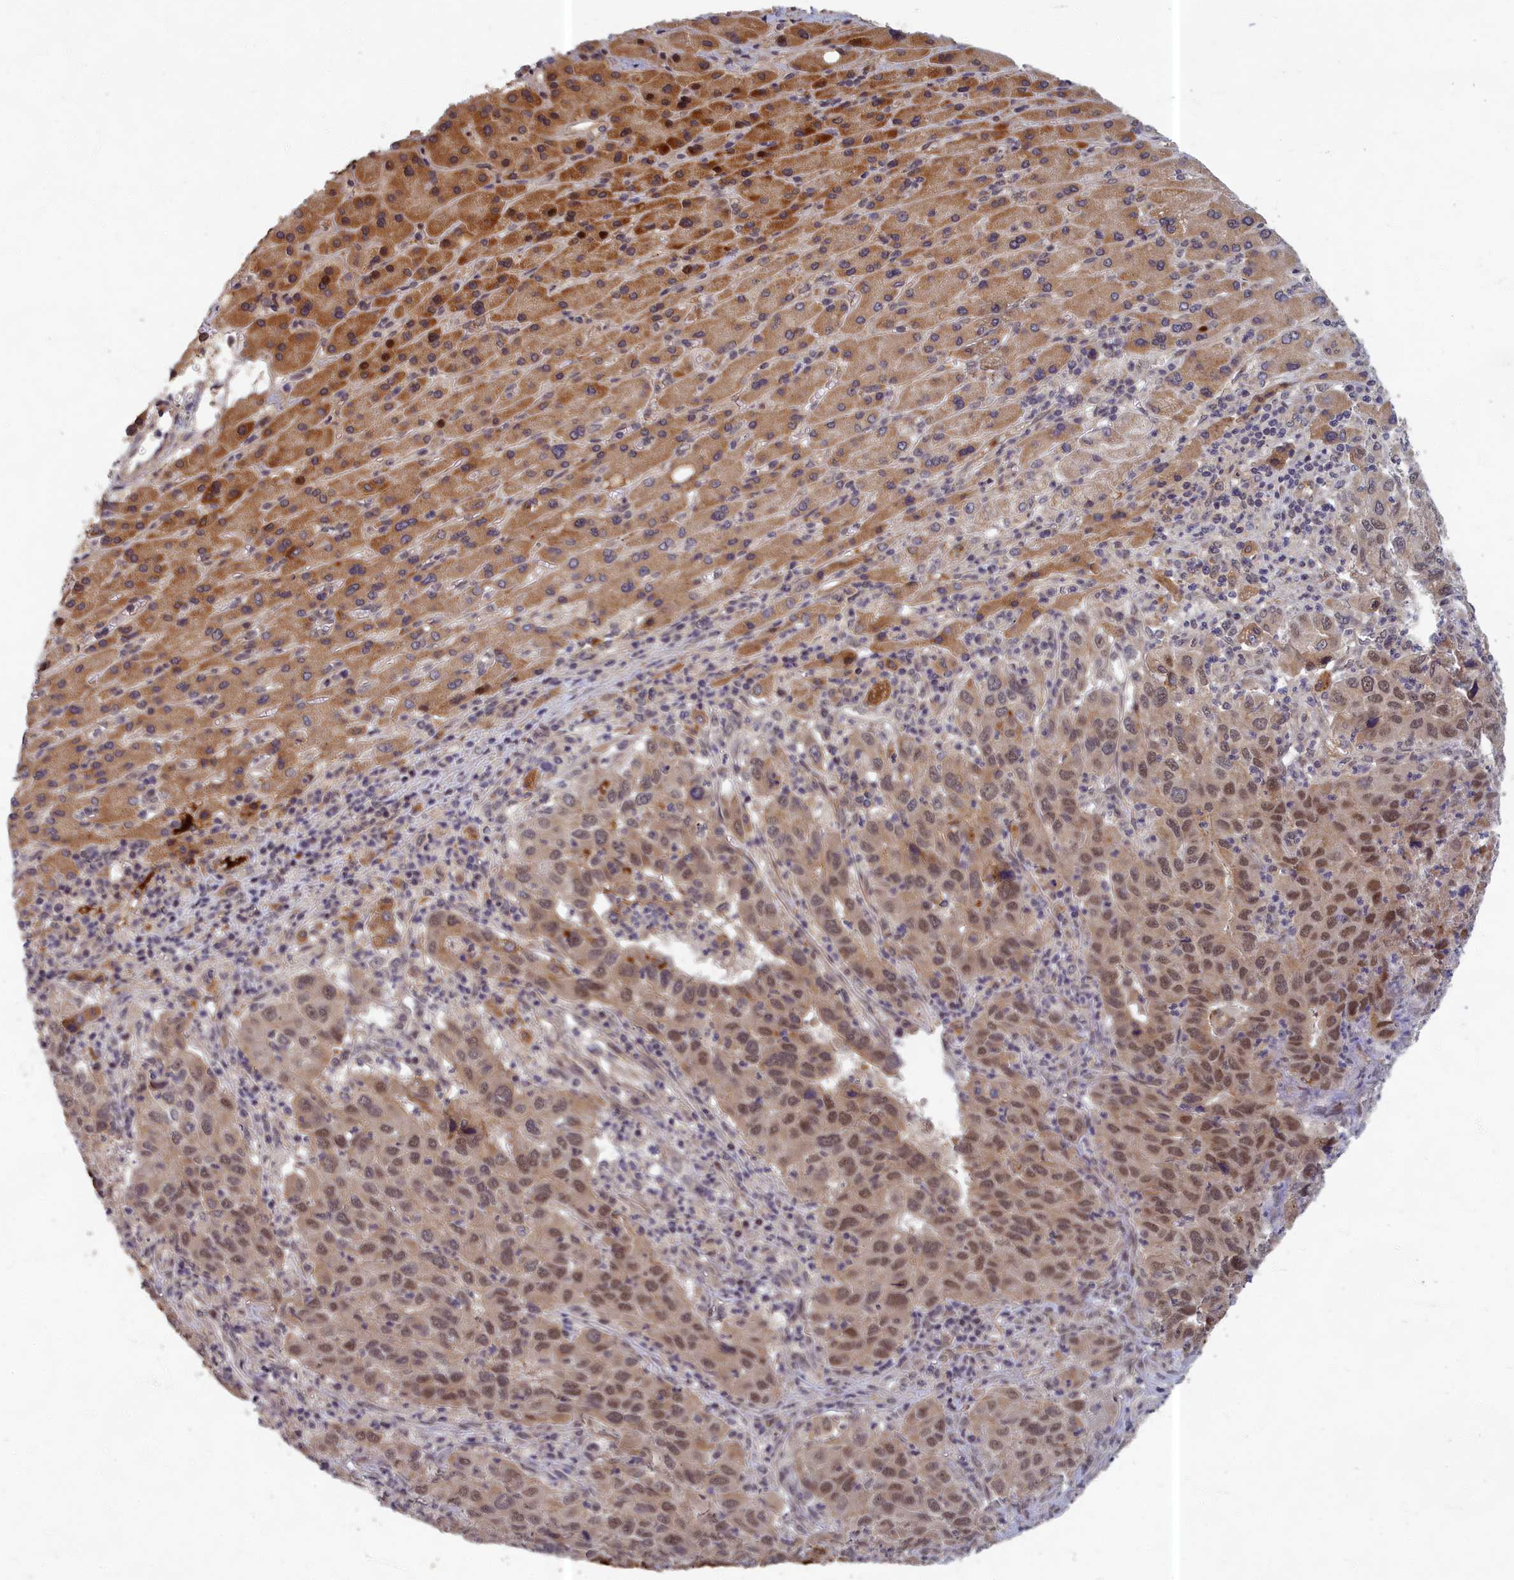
{"staining": {"intensity": "weak", "quantity": "25%-75%", "location": "cytoplasmic/membranous,nuclear"}, "tissue": "liver cancer", "cell_type": "Tumor cells", "image_type": "cancer", "snomed": [{"axis": "morphology", "description": "Carcinoma, Hepatocellular, NOS"}, {"axis": "topography", "description": "Liver"}], "caption": "Human liver cancer stained with a brown dye shows weak cytoplasmic/membranous and nuclear positive positivity in approximately 25%-75% of tumor cells.", "gene": "EARS2", "patient": {"sex": "male", "age": 63}}